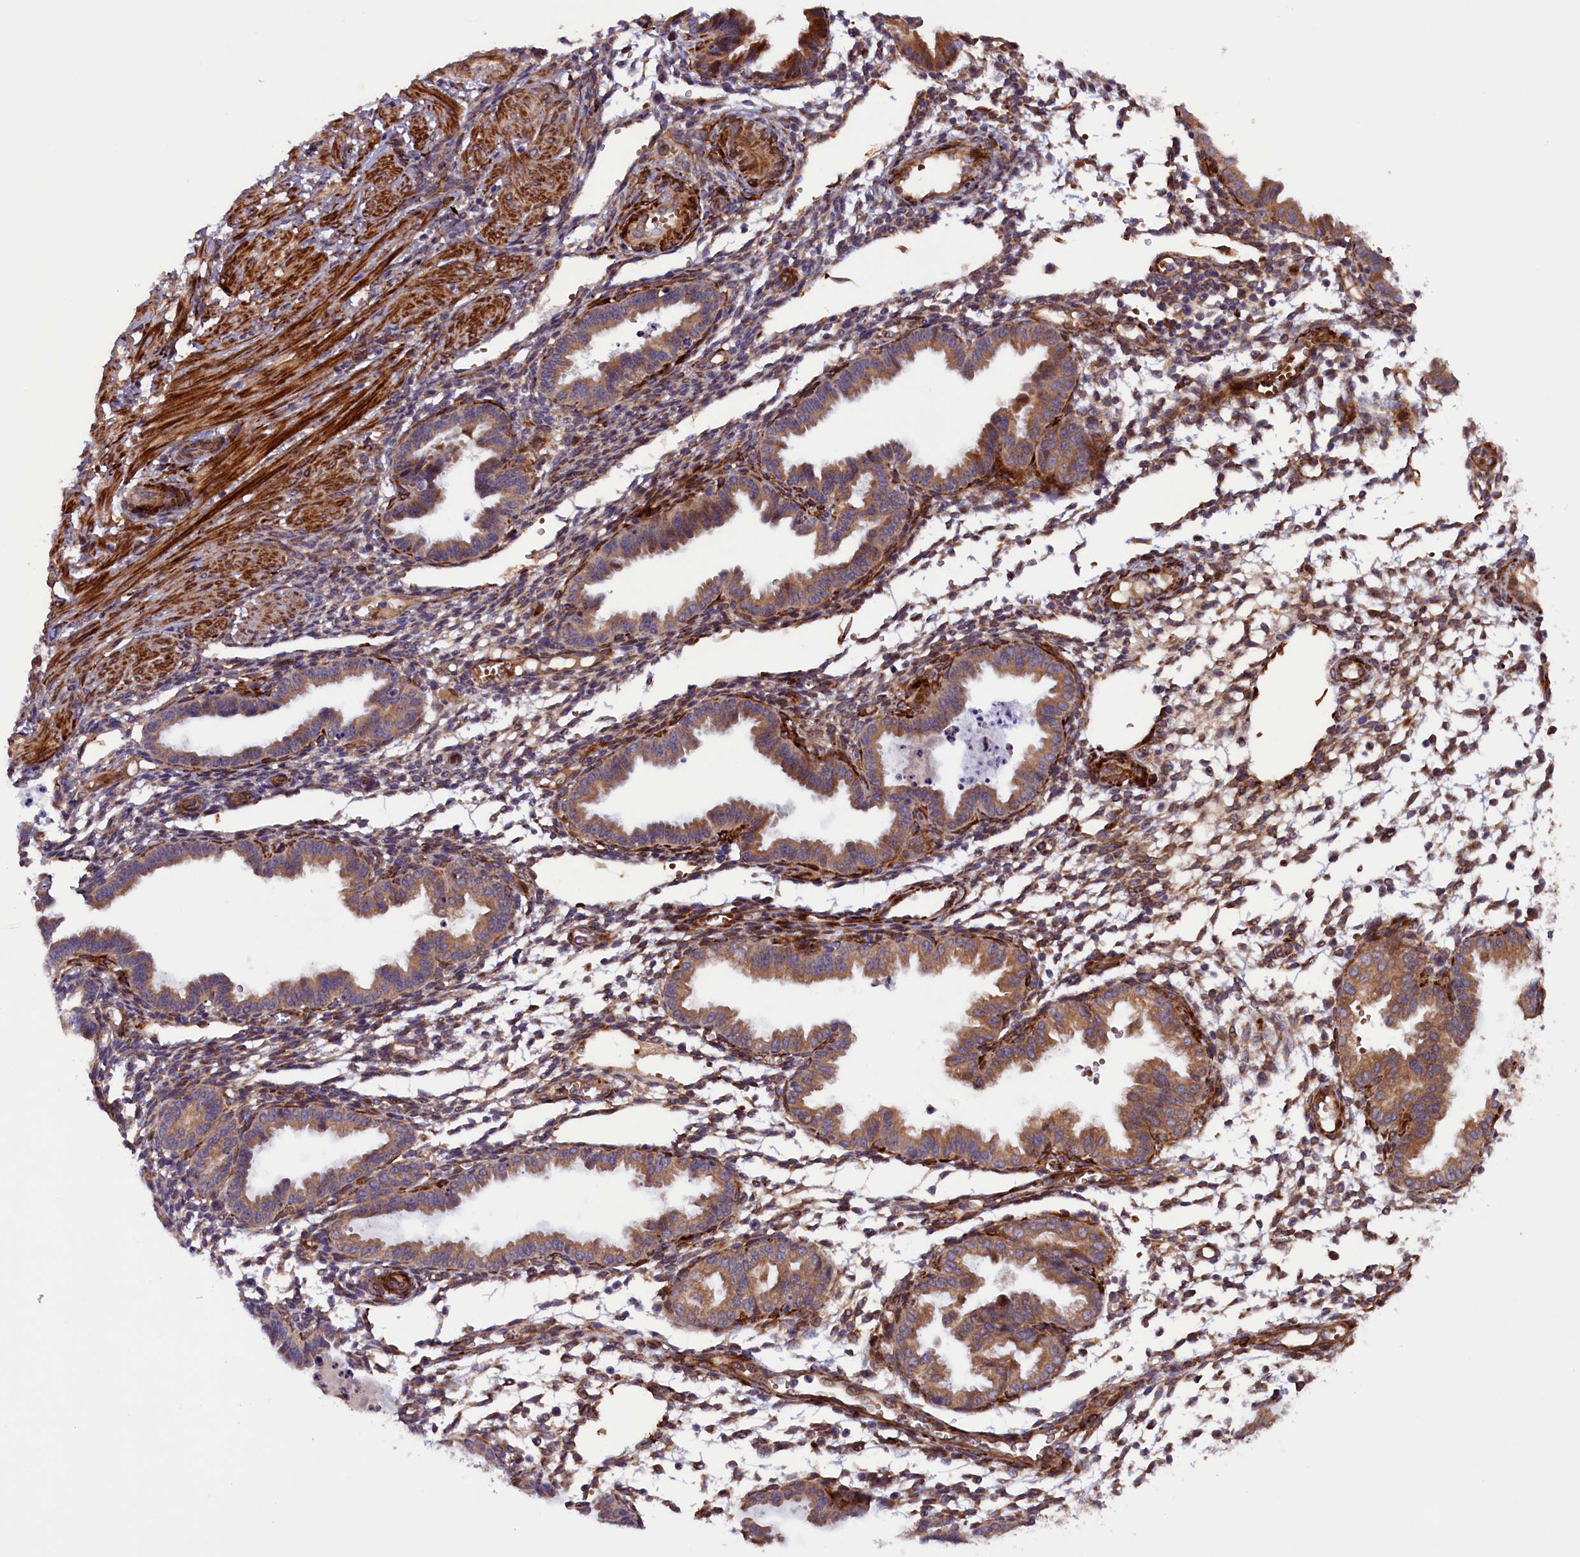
{"staining": {"intensity": "moderate", "quantity": ">75%", "location": "cytoplasmic/membranous"}, "tissue": "endometrium", "cell_type": "Cells in endometrial stroma", "image_type": "normal", "snomed": [{"axis": "morphology", "description": "Normal tissue, NOS"}, {"axis": "topography", "description": "Endometrium"}], "caption": "IHC of normal endometrium displays medium levels of moderate cytoplasmic/membranous positivity in about >75% of cells in endometrial stroma.", "gene": "ARRDC4", "patient": {"sex": "female", "age": 33}}